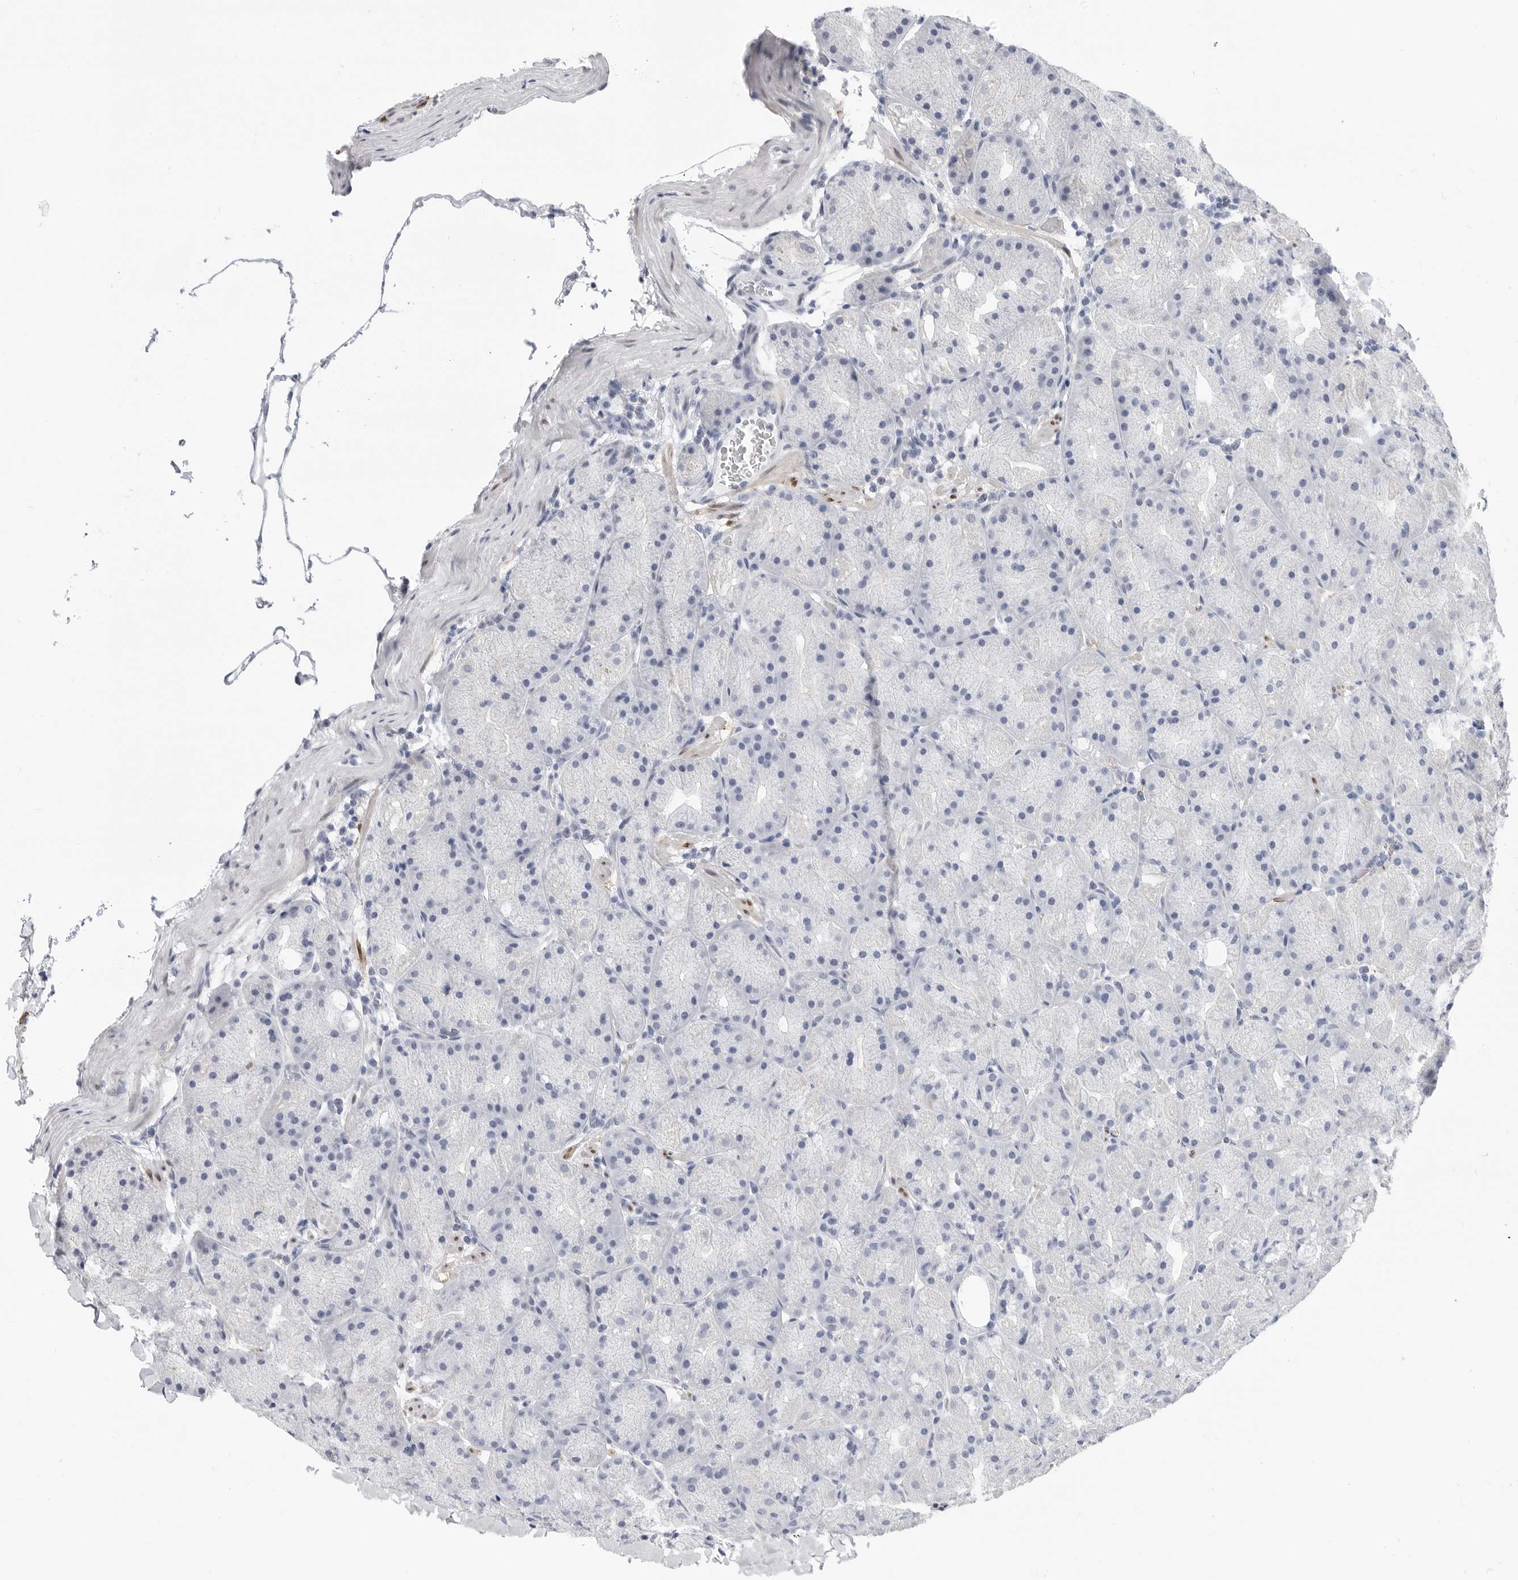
{"staining": {"intensity": "negative", "quantity": "none", "location": "none"}, "tissue": "stomach", "cell_type": "Glandular cells", "image_type": "normal", "snomed": [{"axis": "morphology", "description": "Normal tissue, NOS"}, {"axis": "topography", "description": "Stomach, upper"}, {"axis": "topography", "description": "Stomach"}], "caption": "Protein analysis of unremarkable stomach reveals no significant expression in glandular cells.", "gene": "PLN", "patient": {"sex": "male", "age": 48}}